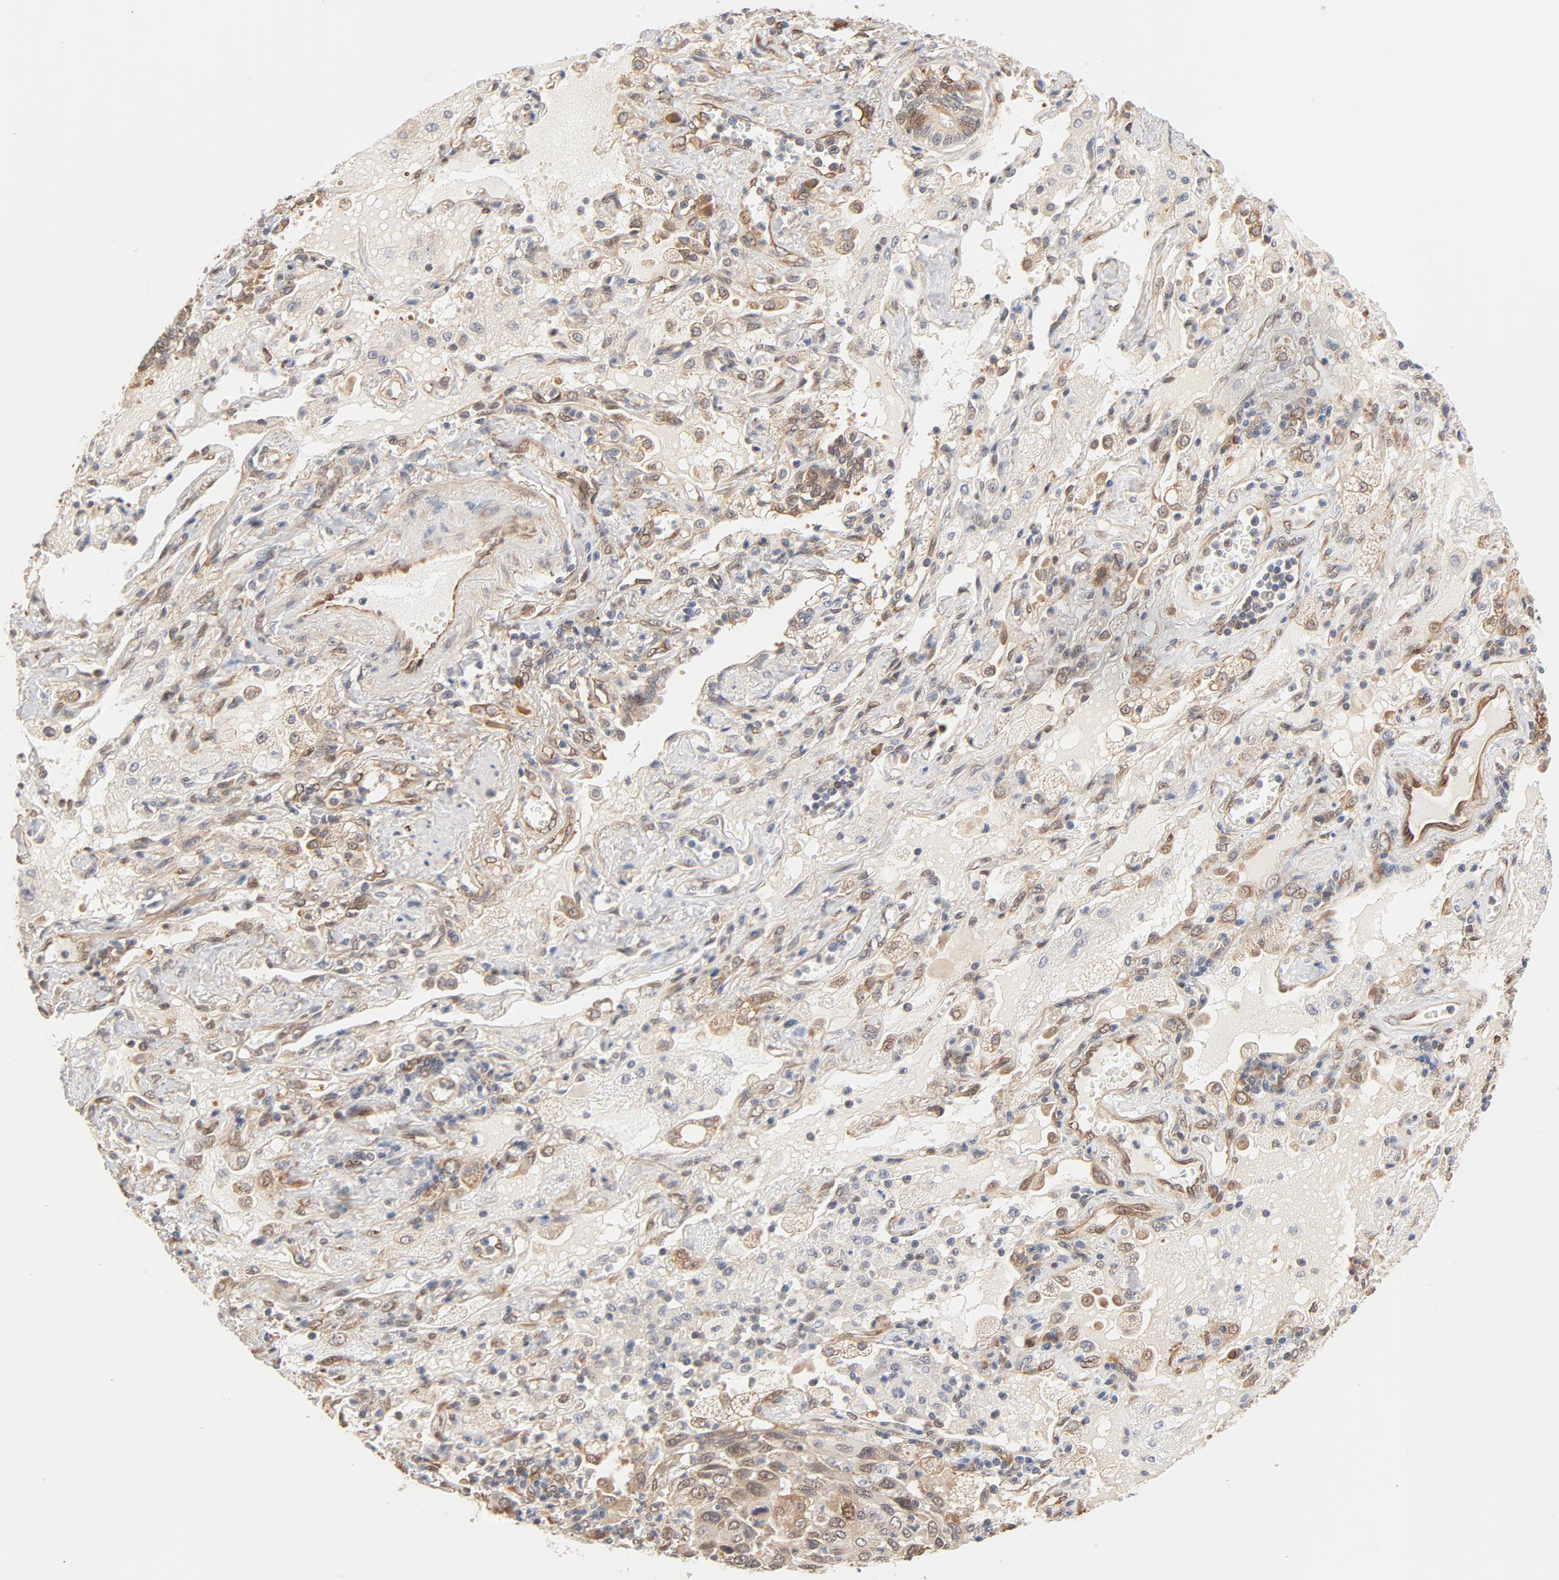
{"staining": {"intensity": "moderate", "quantity": ">75%", "location": "cytoplasmic/membranous,nuclear"}, "tissue": "lung cancer", "cell_type": "Tumor cells", "image_type": "cancer", "snomed": [{"axis": "morphology", "description": "Squamous cell carcinoma, NOS"}, {"axis": "topography", "description": "Lung"}], "caption": "Immunohistochemical staining of human lung cancer shows medium levels of moderate cytoplasmic/membranous and nuclear staining in approximately >75% of tumor cells.", "gene": "EIF4E", "patient": {"sex": "female", "age": 76}}